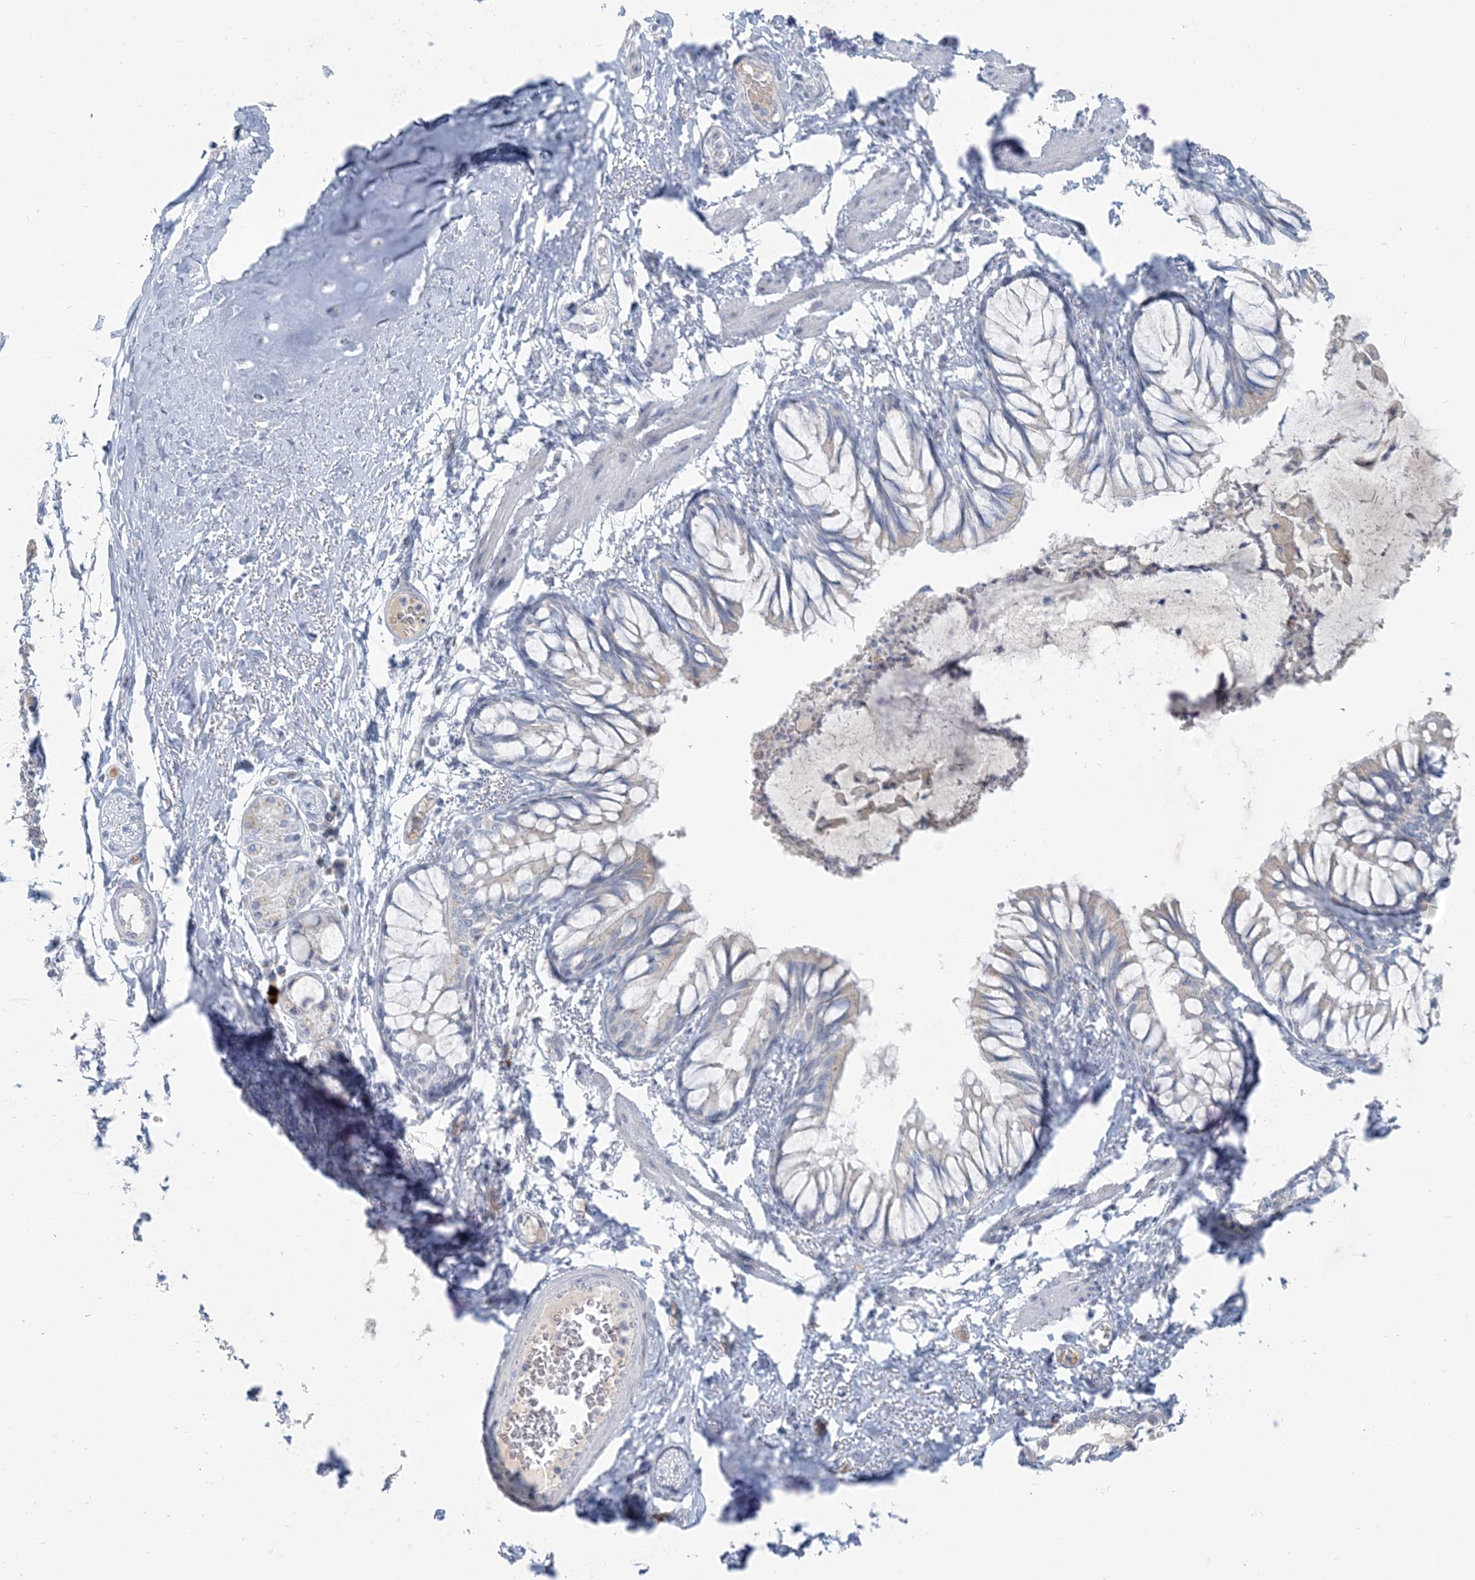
{"staining": {"intensity": "negative", "quantity": "none", "location": "none"}, "tissue": "bronchus", "cell_type": "Respiratory epithelial cells", "image_type": "normal", "snomed": [{"axis": "morphology", "description": "Normal tissue, NOS"}, {"axis": "topography", "description": "Cartilage tissue"}, {"axis": "topography", "description": "Bronchus"}, {"axis": "topography", "description": "Lung"}], "caption": "The photomicrograph demonstrates no significant expression in respiratory epithelial cells of bronchus. (DAB immunohistochemistry (IHC) visualized using brightfield microscopy, high magnification).", "gene": "SCML1", "patient": {"sex": "female", "age": 49}}